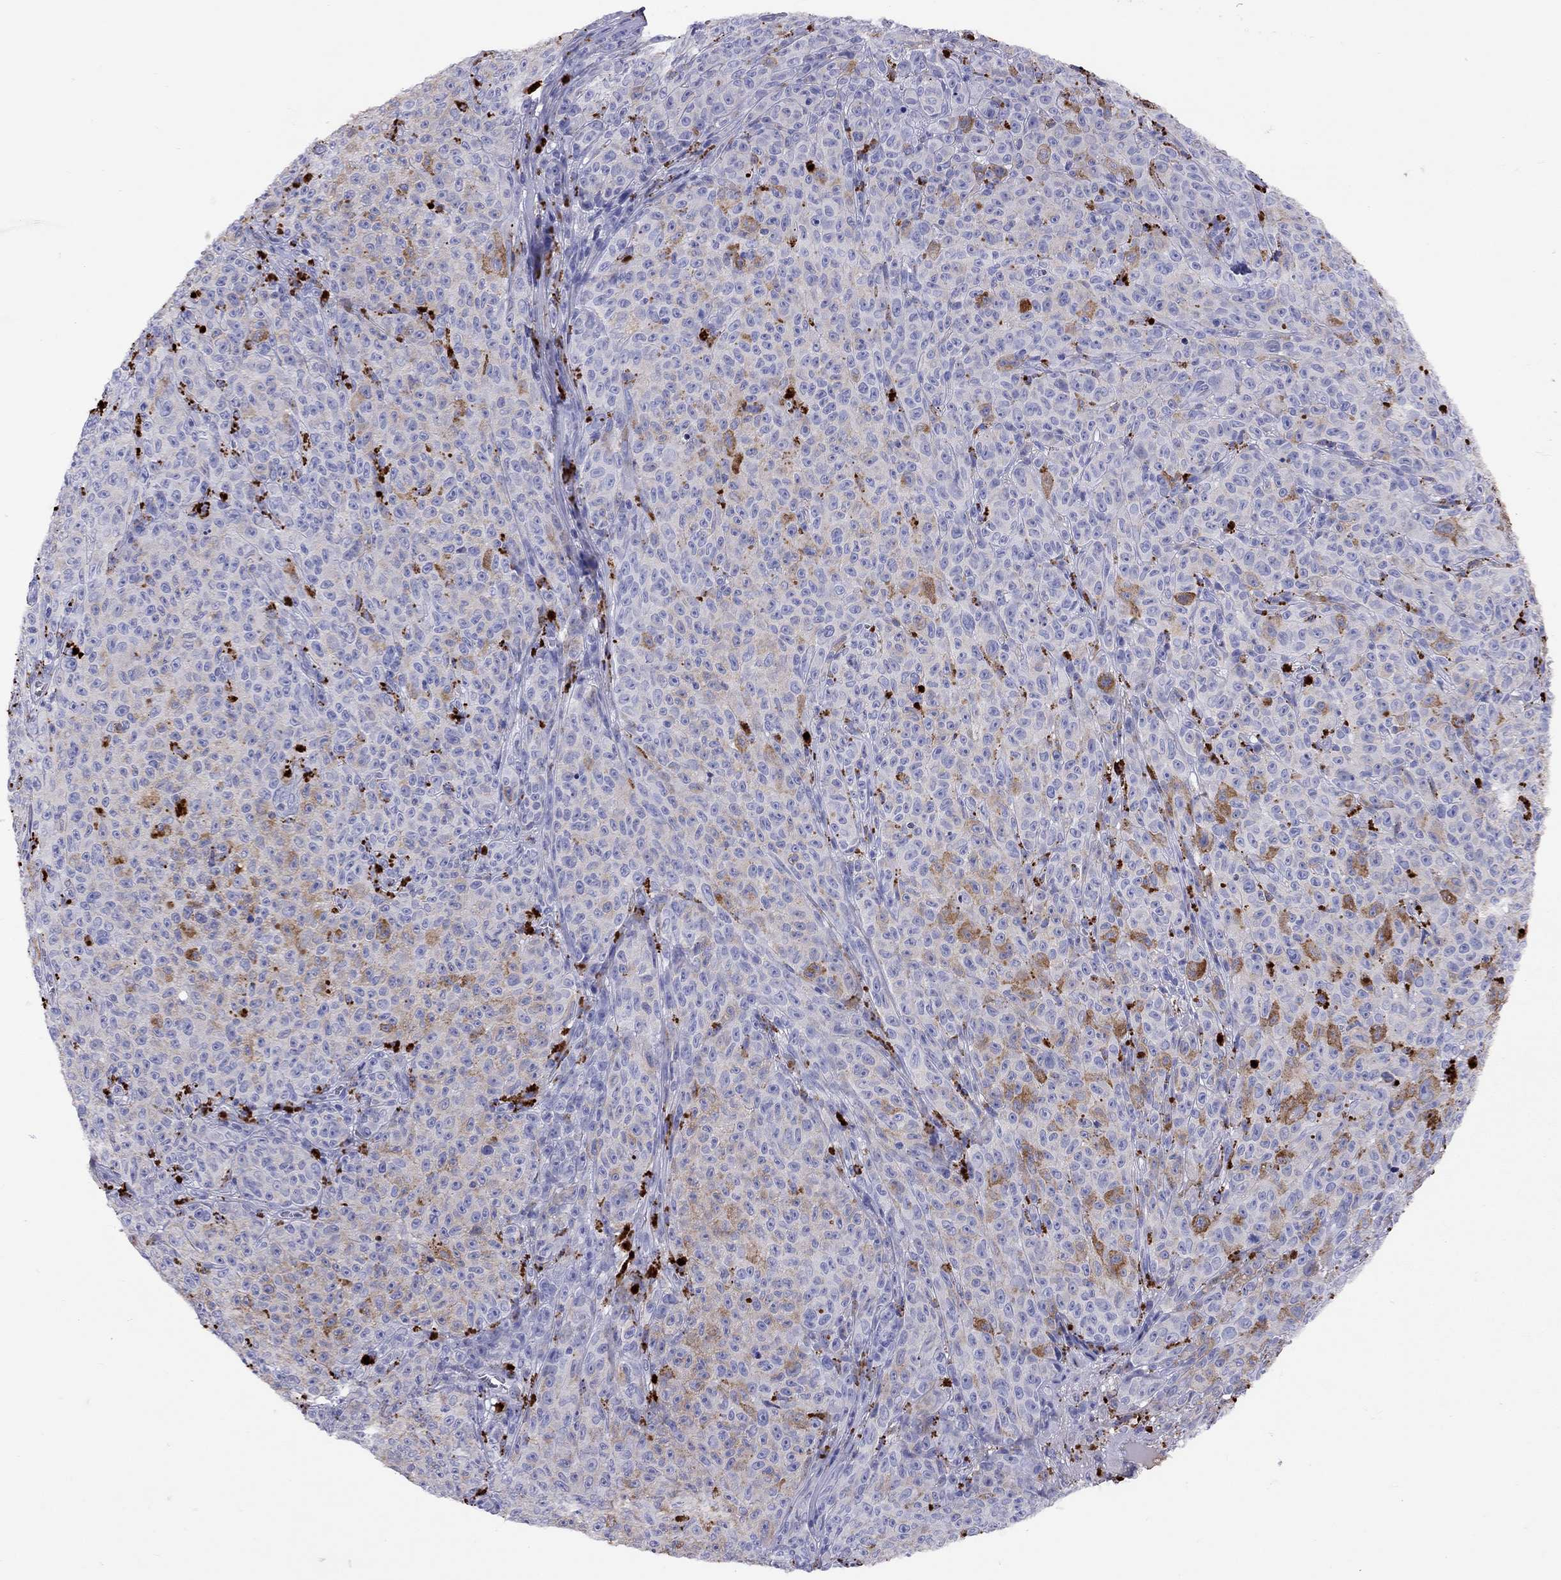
{"staining": {"intensity": "moderate", "quantity": "<25%", "location": "cytoplasmic/membranous"}, "tissue": "melanoma", "cell_type": "Tumor cells", "image_type": "cancer", "snomed": [{"axis": "morphology", "description": "Malignant melanoma, NOS"}, {"axis": "topography", "description": "Skin"}], "caption": "Melanoma tissue reveals moderate cytoplasmic/membranous staining in approximately <25% of tumor cells, visualized by immunohistochemistry.", "gene": "SERPINA3", "patient": {"sex": "female", "age": 82}}